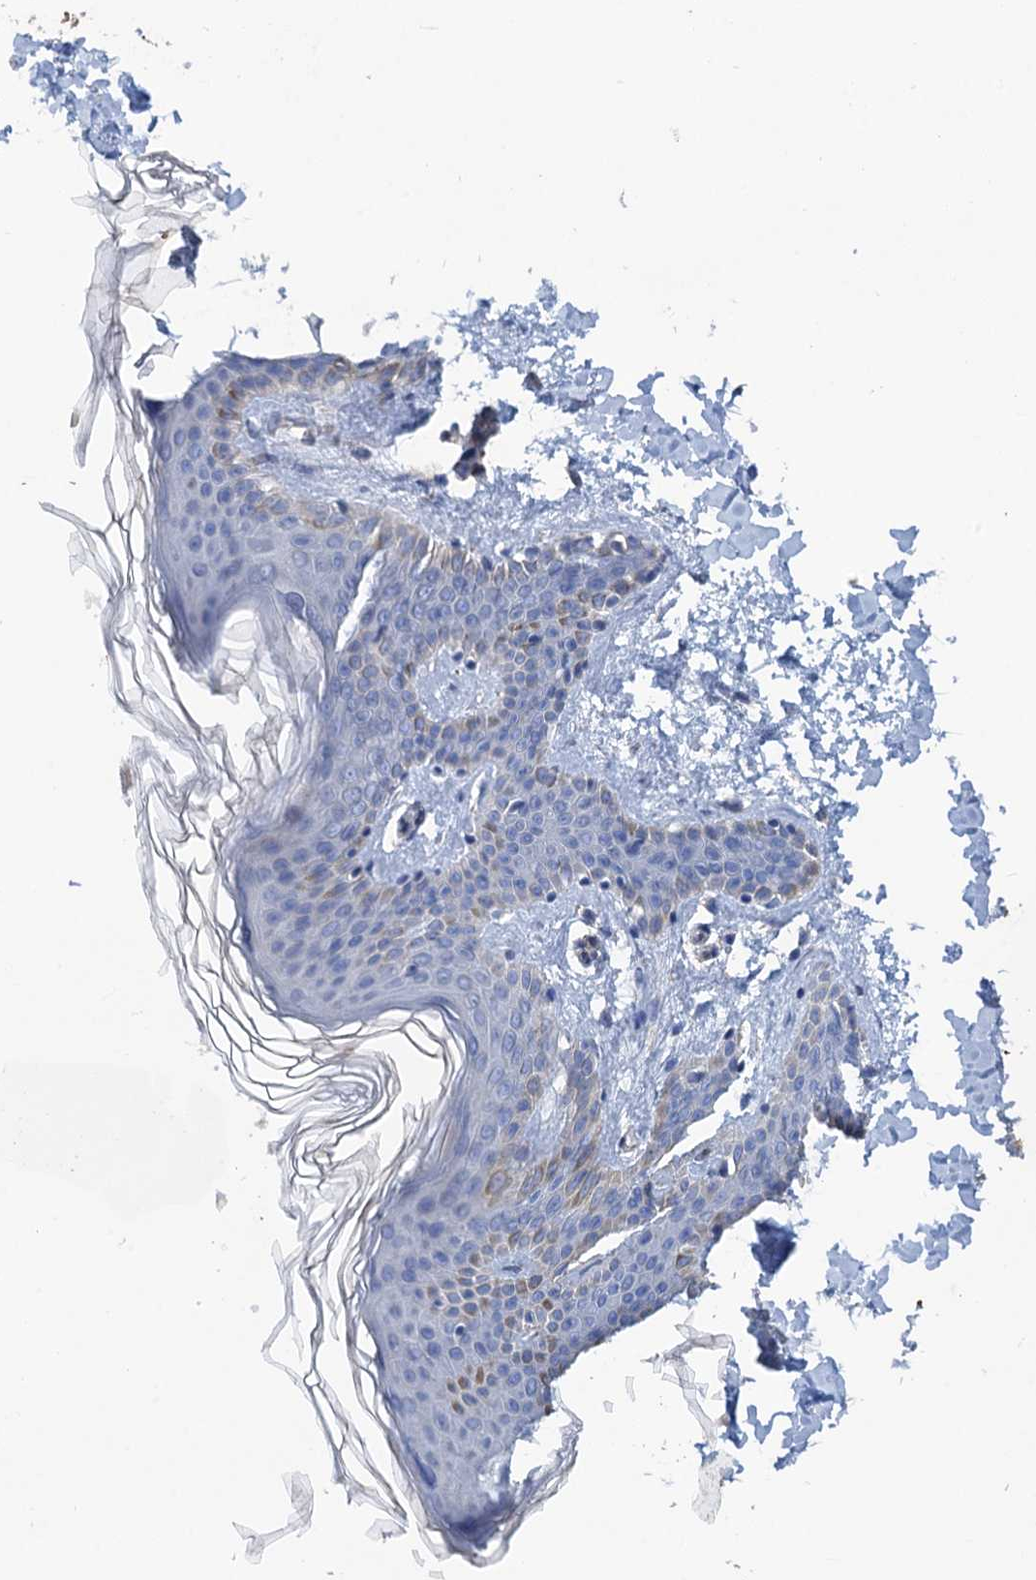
{"staining": {"intensity": "negative", "quantity": "none", "location": "none"}, "tissue": "skin", "cell_type": "Fibroblasts", "image_type": "normal", "snomed": [{"axis": "morphology", "description": "Normal tissue, NOS"}, {"axis": "morphology", "description": "Neoplasm, benign, NOS"}, {"axis": "topography", "description": "Skin"}, {"axis": "topography", "description": "Soft tissue"}], "caption": "IHC micrograph of normal skin: human skin stained with DAB demonstrates no significant protein expression in fibroblasts.", "gene": "SMCO3", "patient": {"sex": "male", "age": 26}}